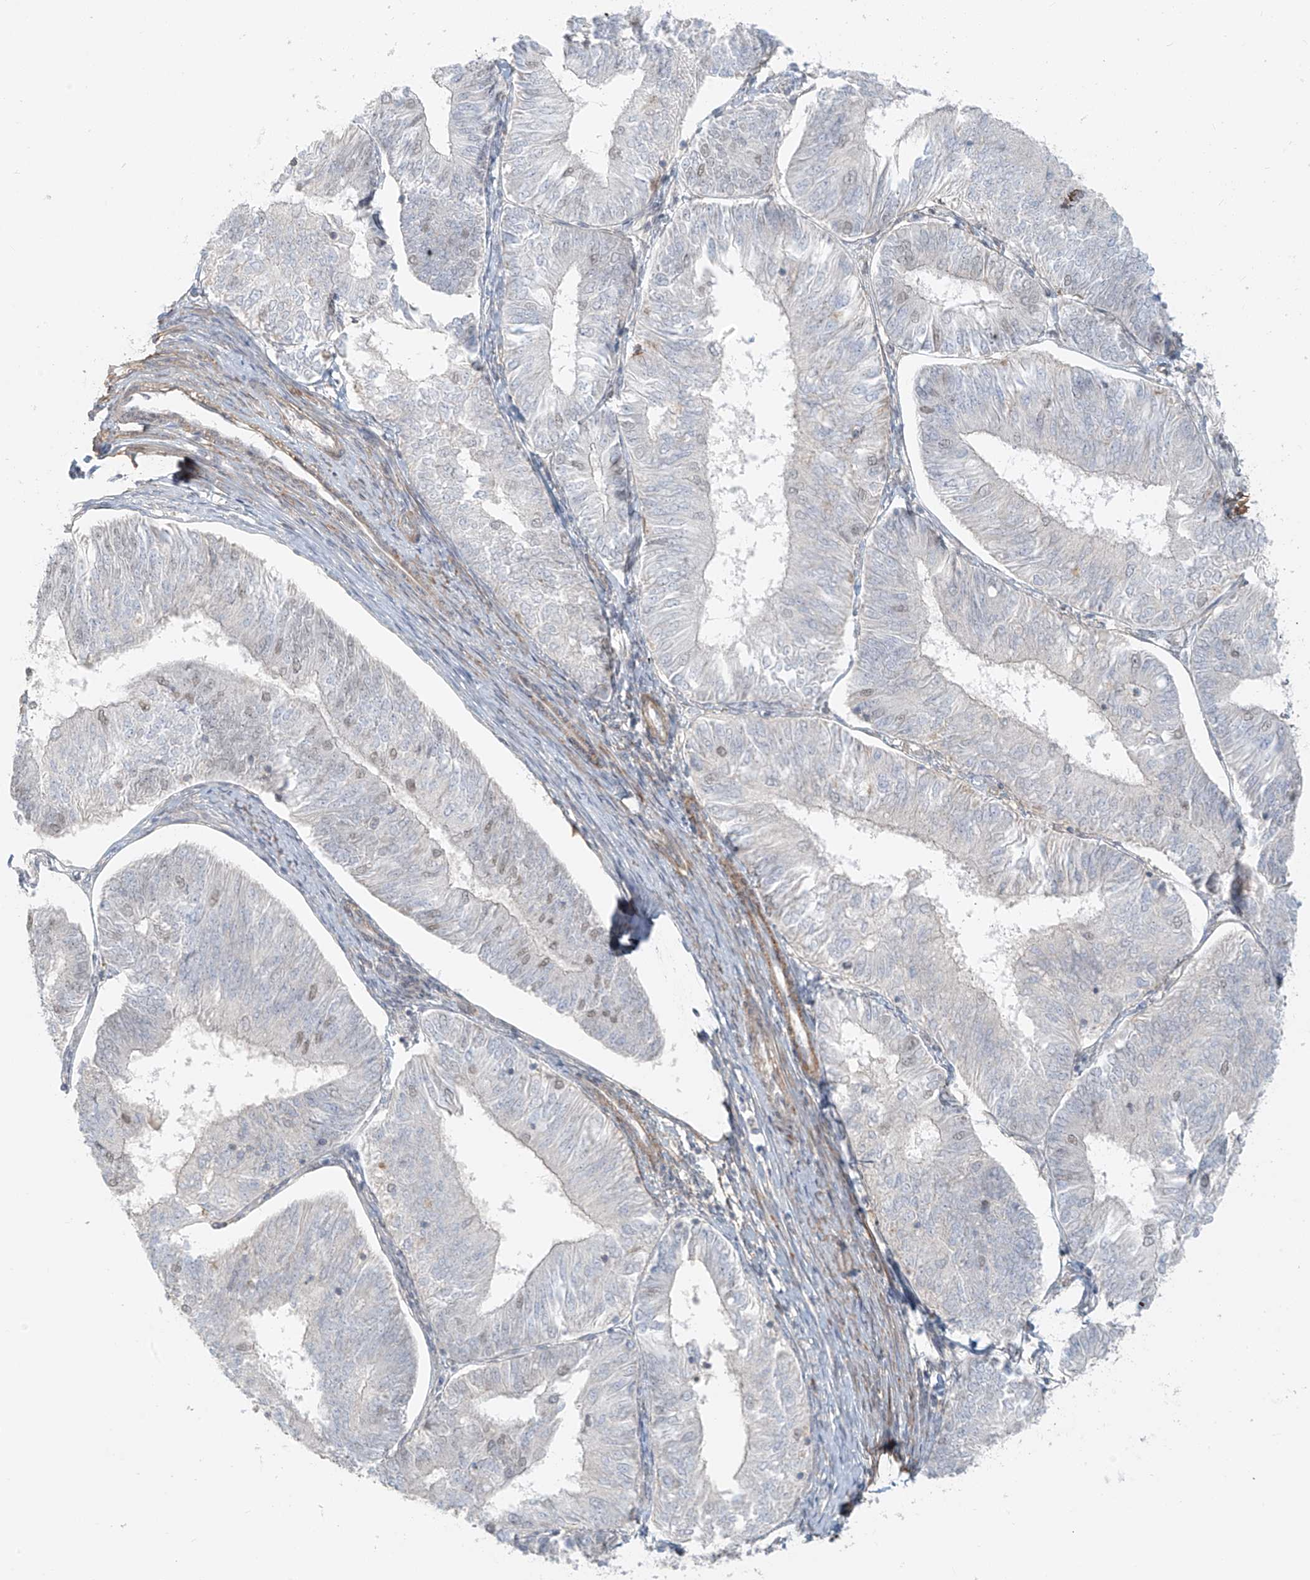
{"staining": {"intensity": "negative", "quantity": "none", "location": "none"}, "tissue": "endometrial cancer", "cell_type": "Tumor cells", "image_type": "cancer", "snomed": [{"axis": "morphology", "description": "Adenocarcinoma, NOS"}, {"axis": "topography", "description": "Endometrium"}], "caption": "Tumor cells are negative for brown protein staining in endometrial cancer (adenocarcinoma). Nuclei are stained in blue.", "gene": "ABCD1", "patient": {"sex": "female", "age": 58}}